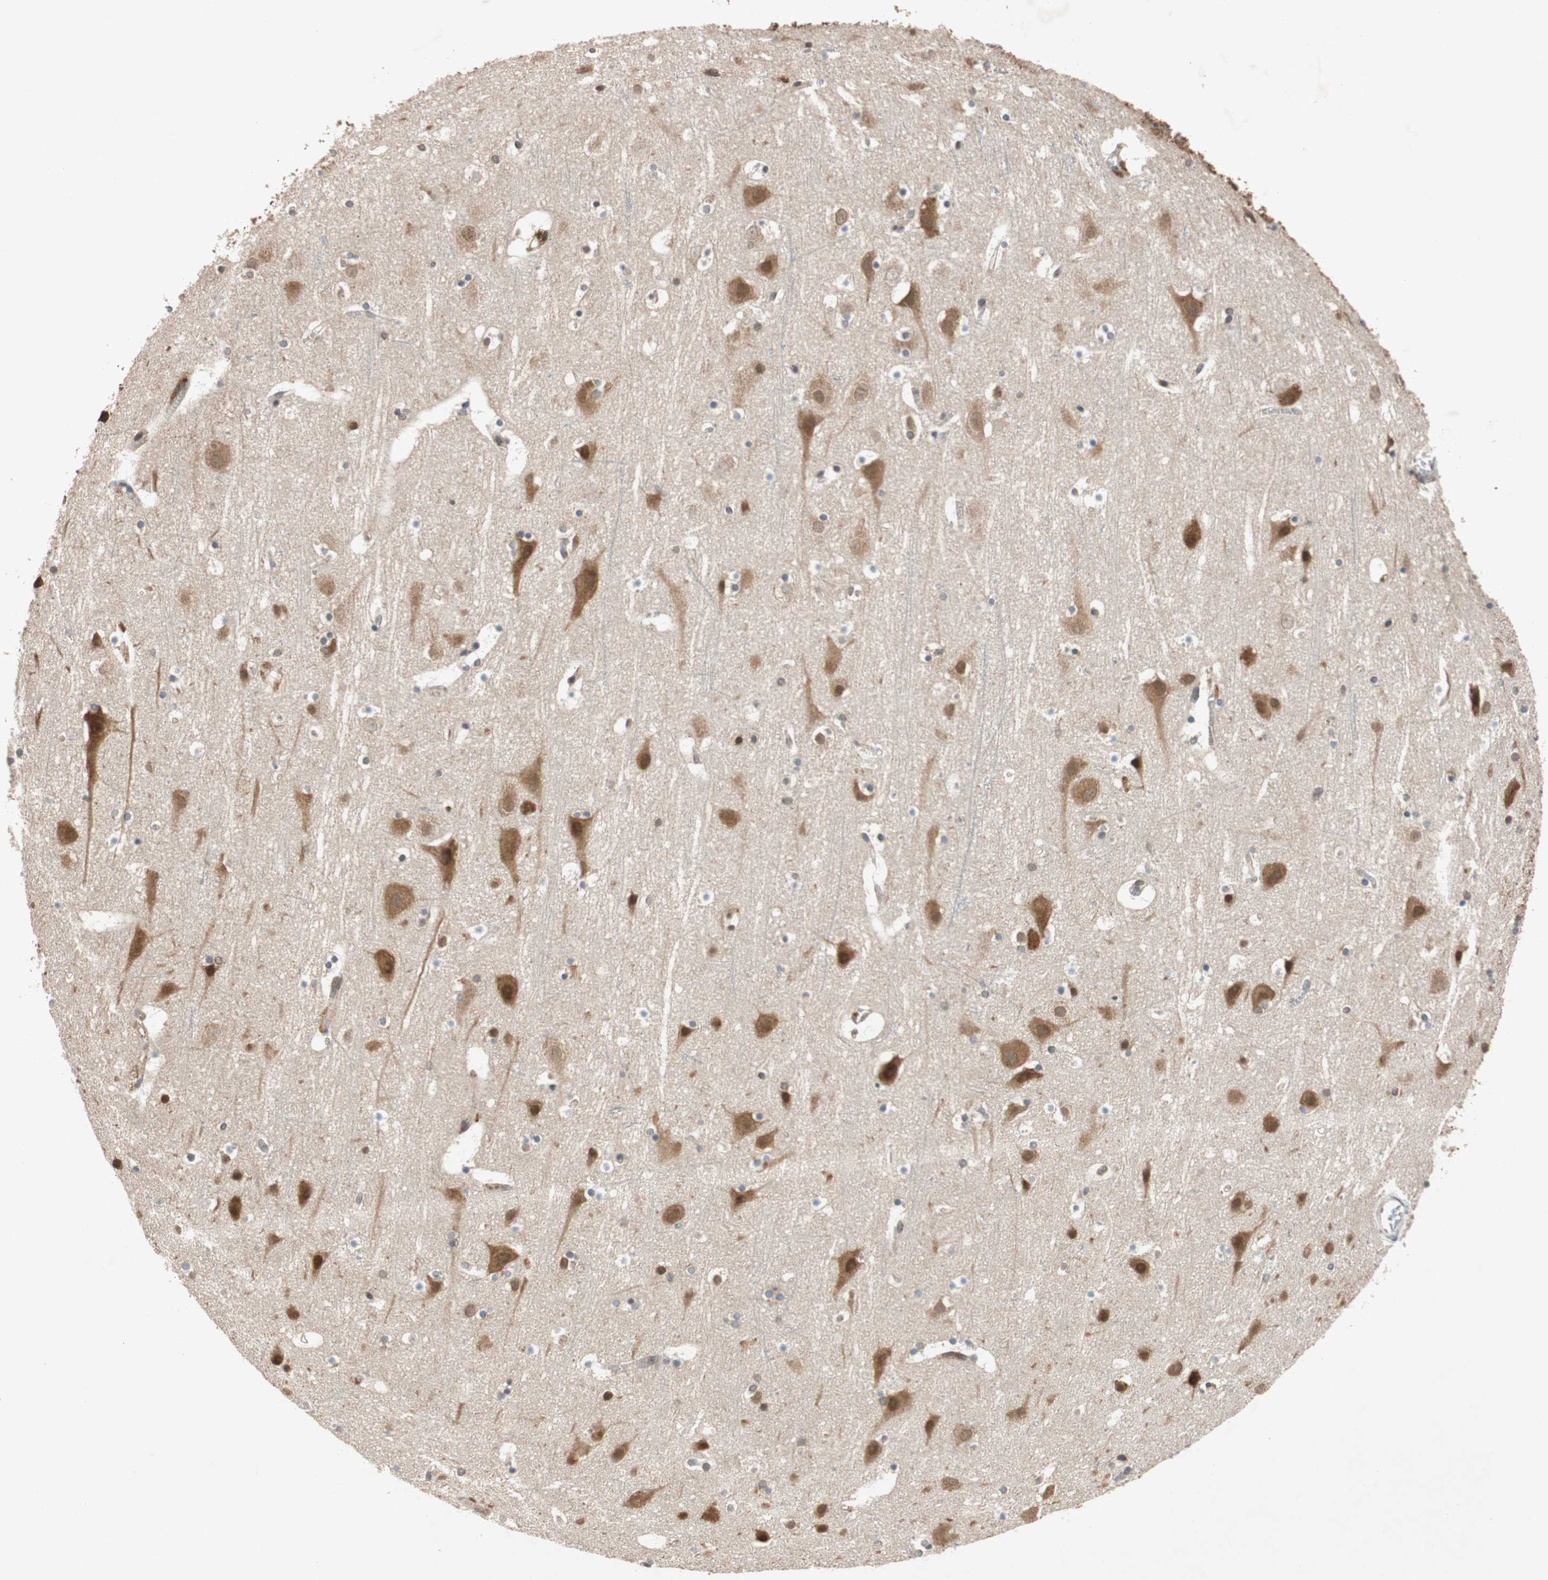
{"staining": {"intensity": "moderate", "quantity": ">75%", "location": "cytoplasmic/membranous"}, "tissue": "cerebral cortex", "cell_type": "Endothelial cells", "image_type": "normal", "snomed": [{"axis": "morphology", "description": "Normal tissue, NOS"}, {"axis": "topography", "description": "Cerebral cortex"}], "caption": "Human cerebral cortex stained with a brown dye demonstrates moderate cytoplasmic/membranous positive positivity in approximately >75% of endothelial cells.", "gene": "AUP1", "patient": {"sex": "male", "age": 45}}